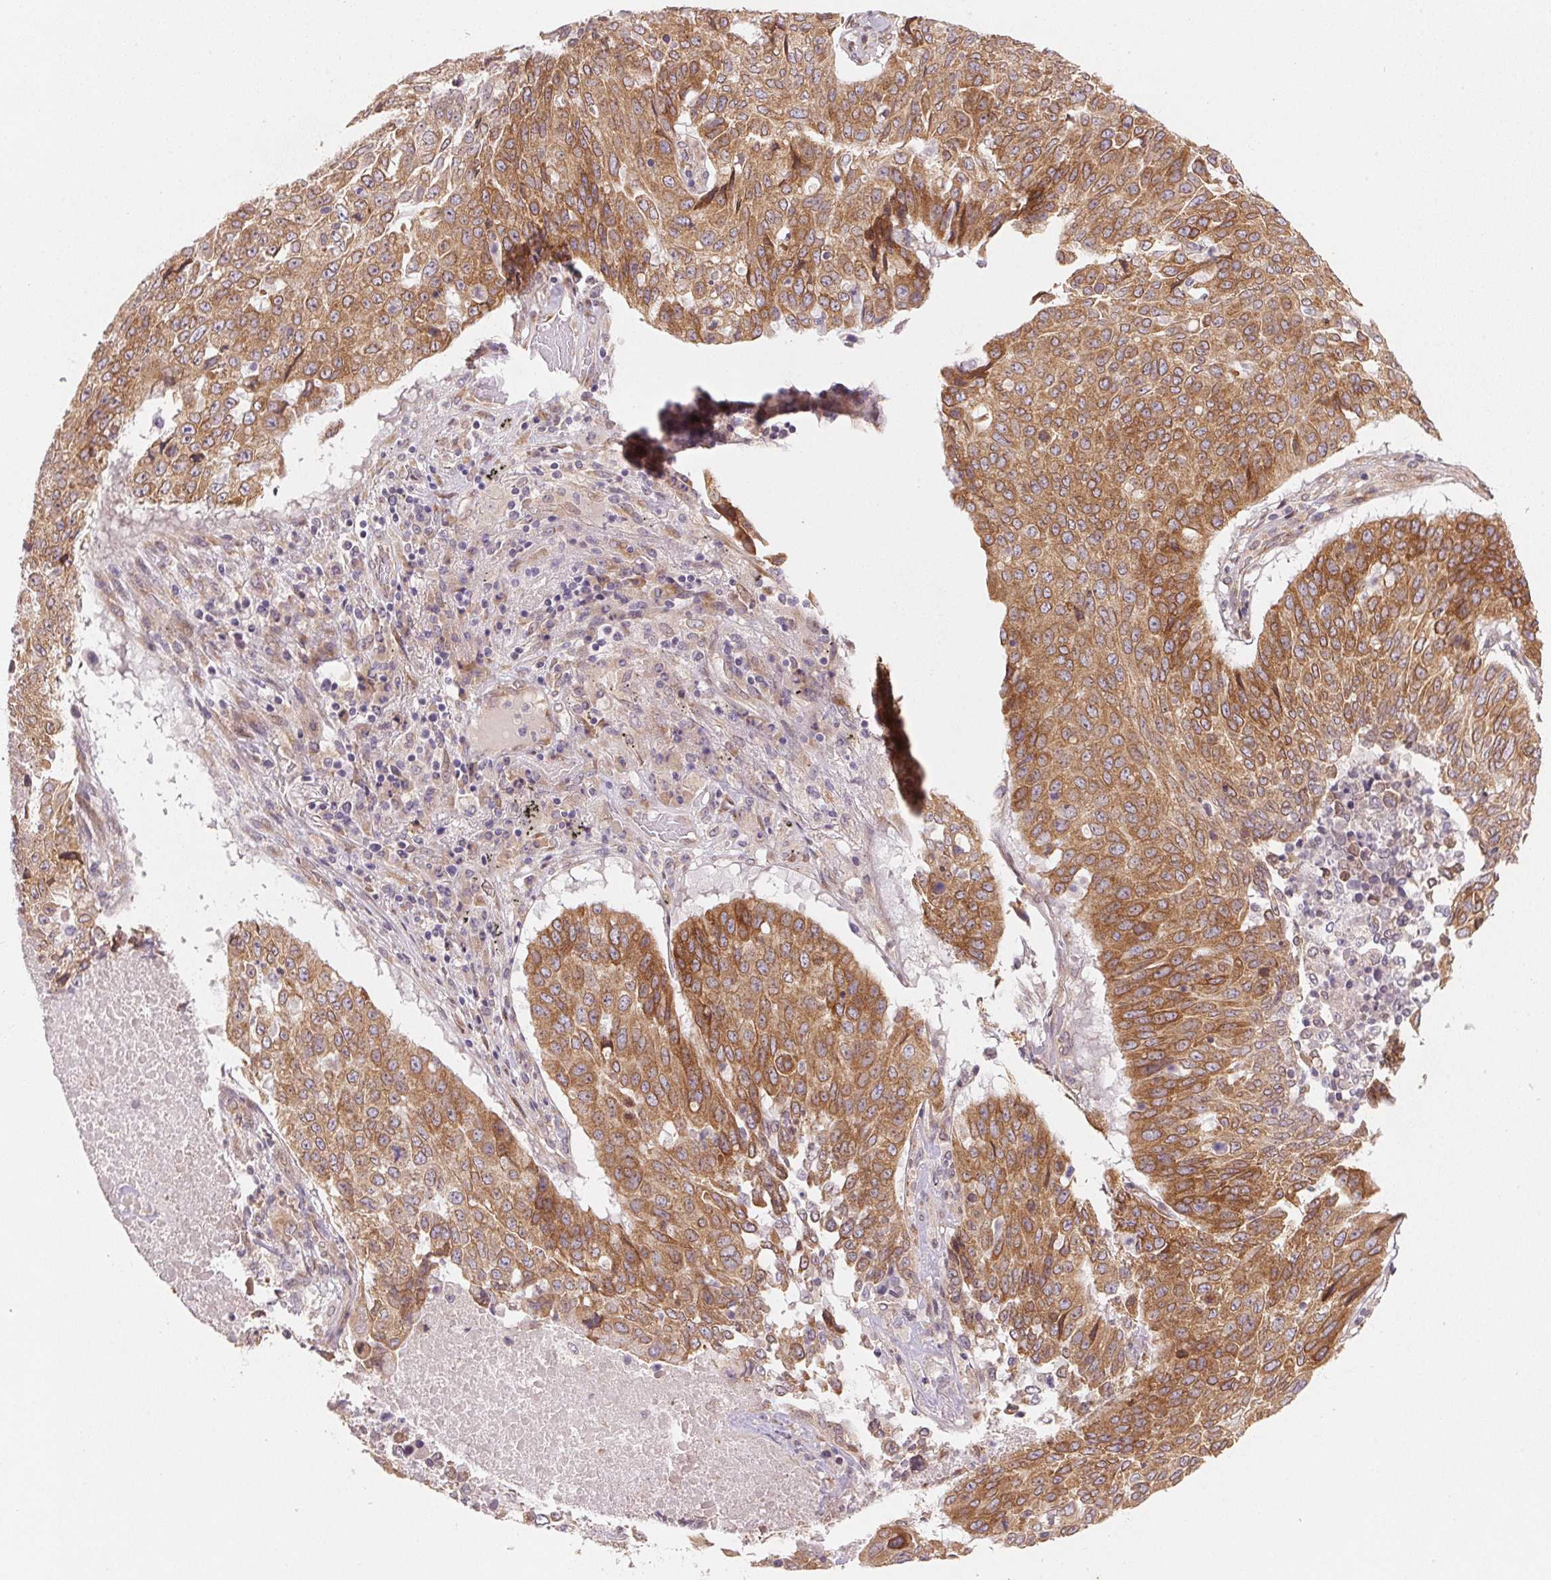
{"staining": {"intensity": "moderate", "quantity": ">75%", "location": "cytoplasmic/membranous"}, "tissue": "lung cancer", "cell_type": "Tumor cells", "image_type": "cancer", "snomed": [{"axis": "morphology", "description": "Normal tissue, NOS"}, {"axis": "morphology", "description": "Squamous cell carcinoma, NOS"}, {"axis": "topography", "description": "Bronchus"}, {"axis": "topography", "description": "Lung"}], "caption": "Immunohistochemical staining of squamous cell carcinoma (lung) displays moderate cytoplasmic/membranous protein positivity in about >75% of tumor cells.", "gene": "EI24", "patient": {"sex": "male", "age": 64}}